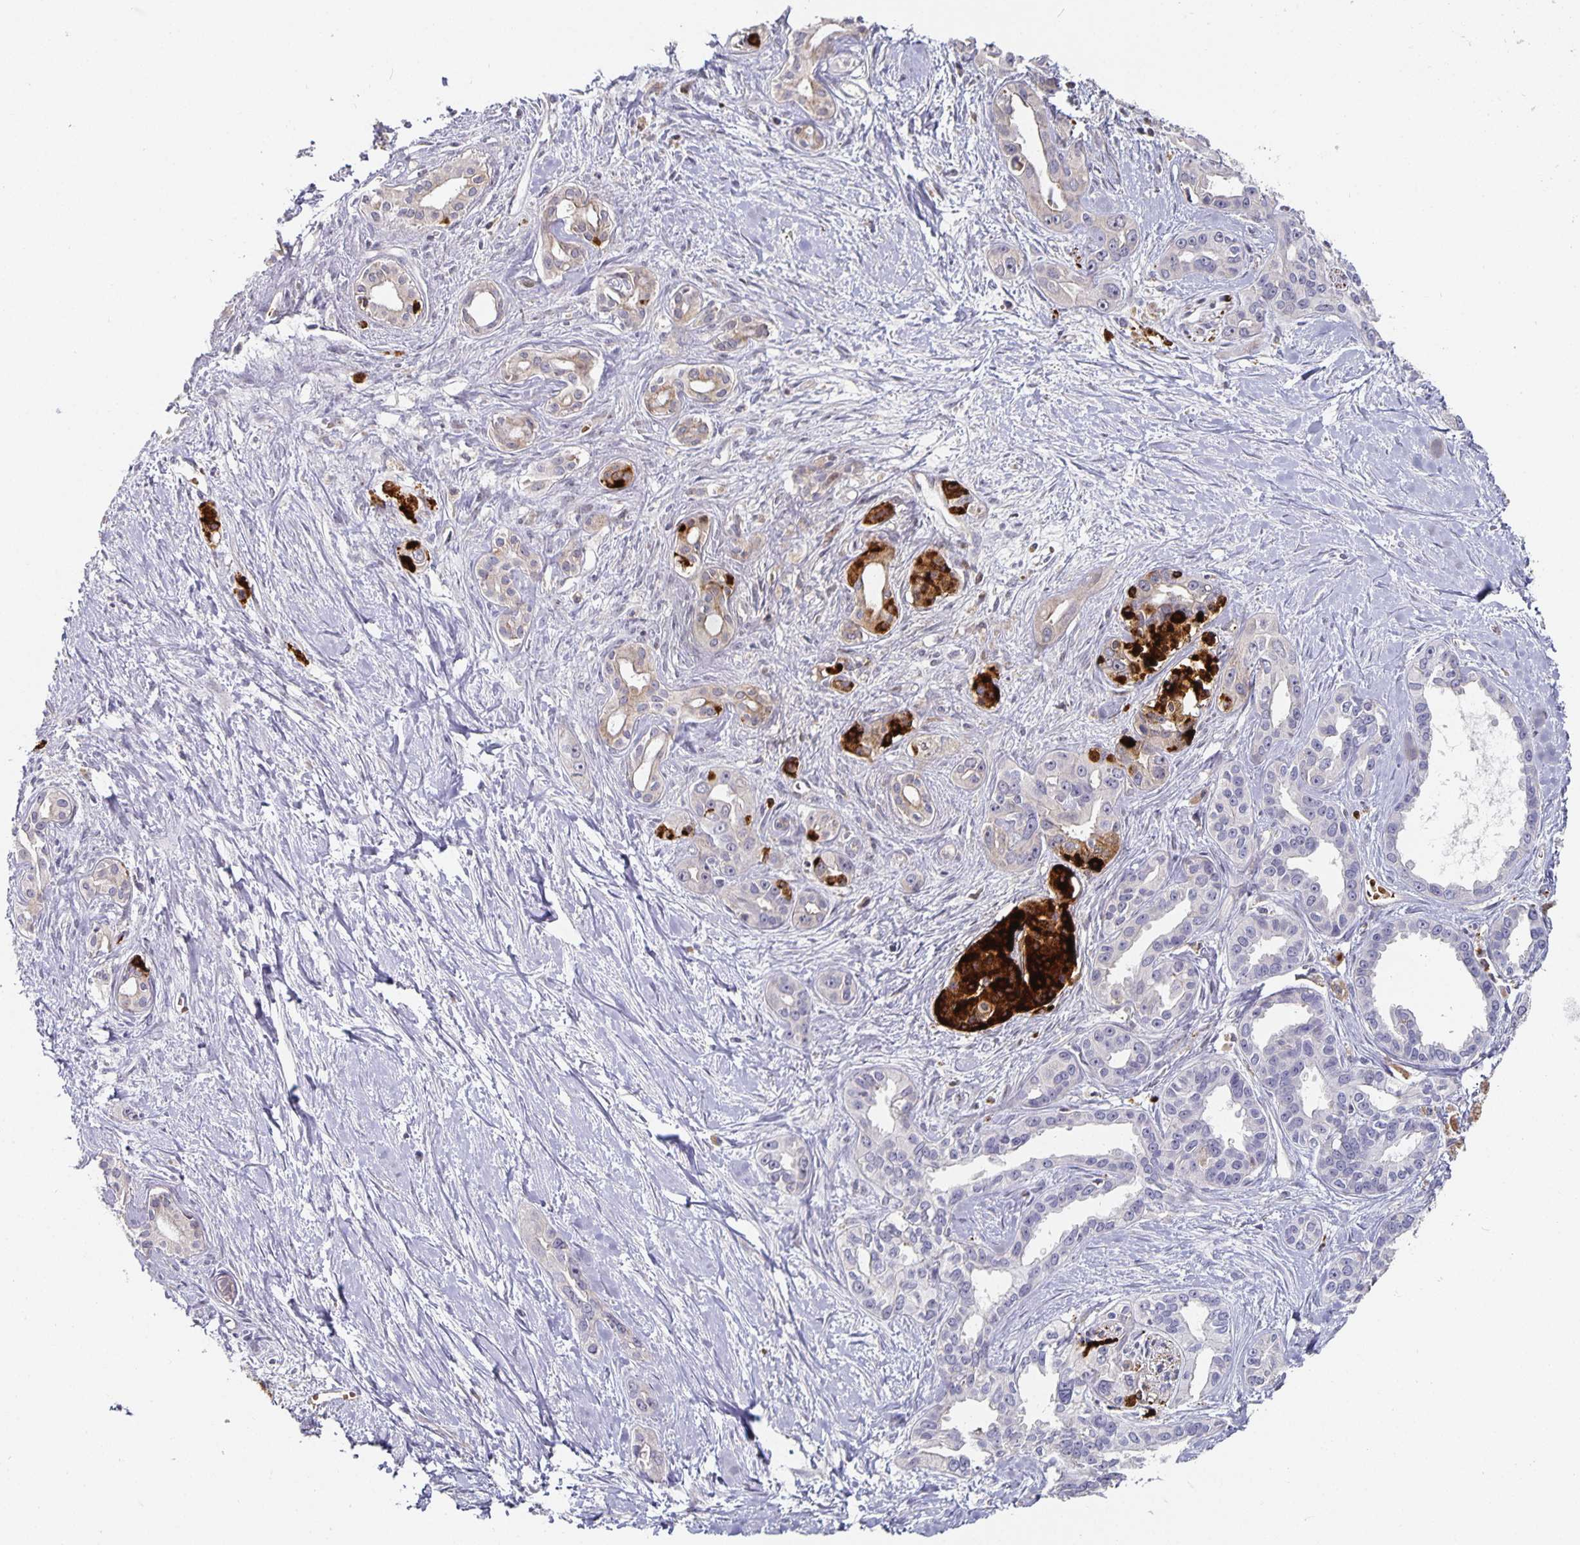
{"staining": {"intensity": "negative", "quantity": "none", "location": "none"}, "tissue": "pancreatic cancer", "cell_type": "Tumor cells", "image_type": "cancer", "snomed": [{"axis": "morphology", "description": "Adenocarcinoma, NOS"}, {"axis": "topography", "description": "Pancreas"}], "caption": "IHC of human pancreatic cancer demonstrates no expression in tumor cells. Brightfield microscopy of immunohistochemistry (IHC) stained with DAB (3,3'-diaminobenzidine) (brown) and hematoxylin (blue), captured at high magnification.", "gene": "CHGA", "patient": {"sex": "female", "age": 50}}